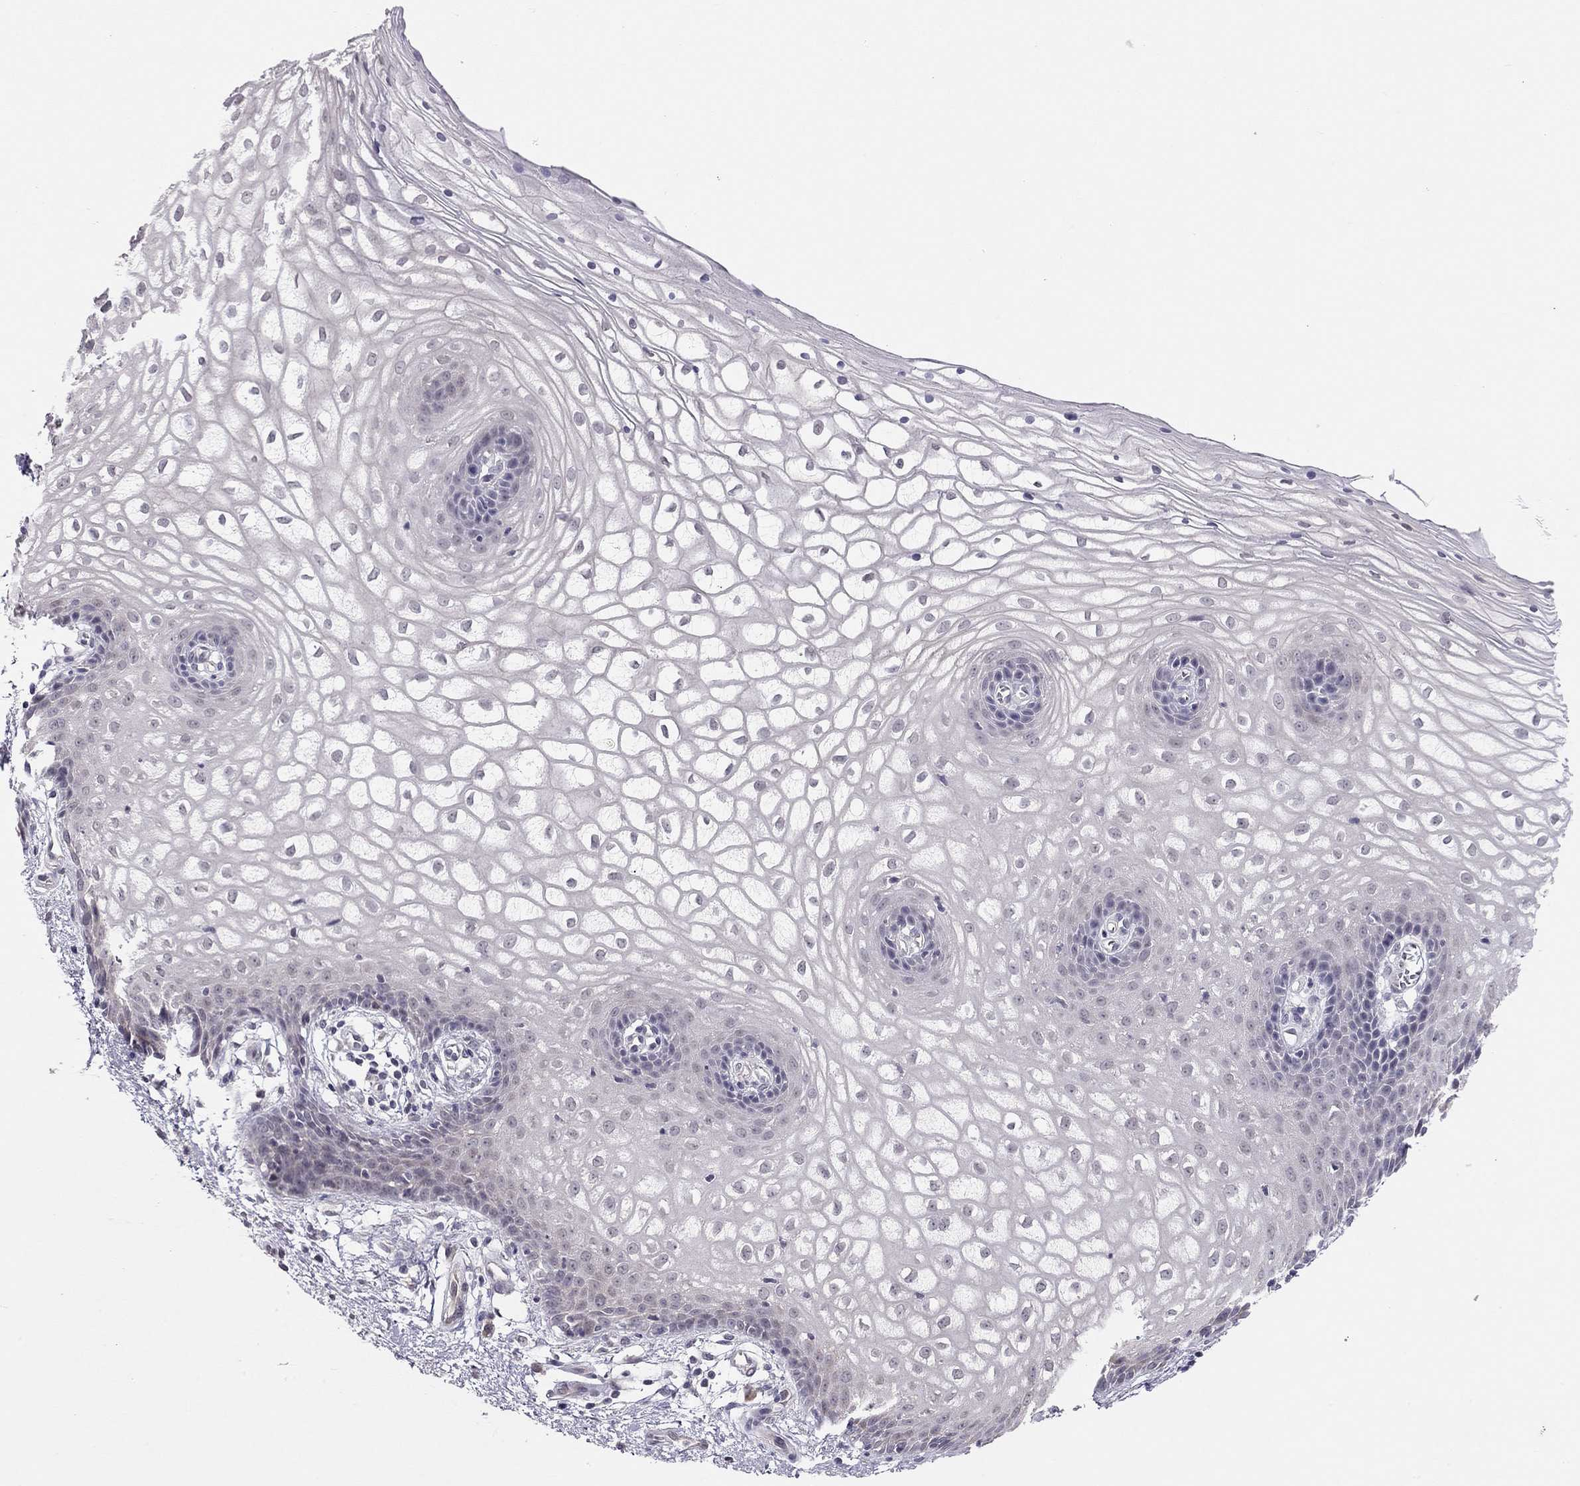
{"staining": {"intensity": "negative", "quantity": "none", "location": "none"}, "tissue": "vagina", "cell_type": "Squamous epithelial cells", "image_type": "normal", "snomed": [{"axis": "morphology", "description": "Normal tissue, NOS"}, {"axis": "topography", "description": "Vagina"}], "caption": "Vagina was stained to show a protein in brown. There is no significant staining in squamous epithelial cells. The staining is performed using DAB (3,3'-diaminobenzidine) brown chromogen with nuclei counter-stained in using hematoxylin.", "gene": "HSF2BP", "patient": {"sex": "female", "age": 34}}